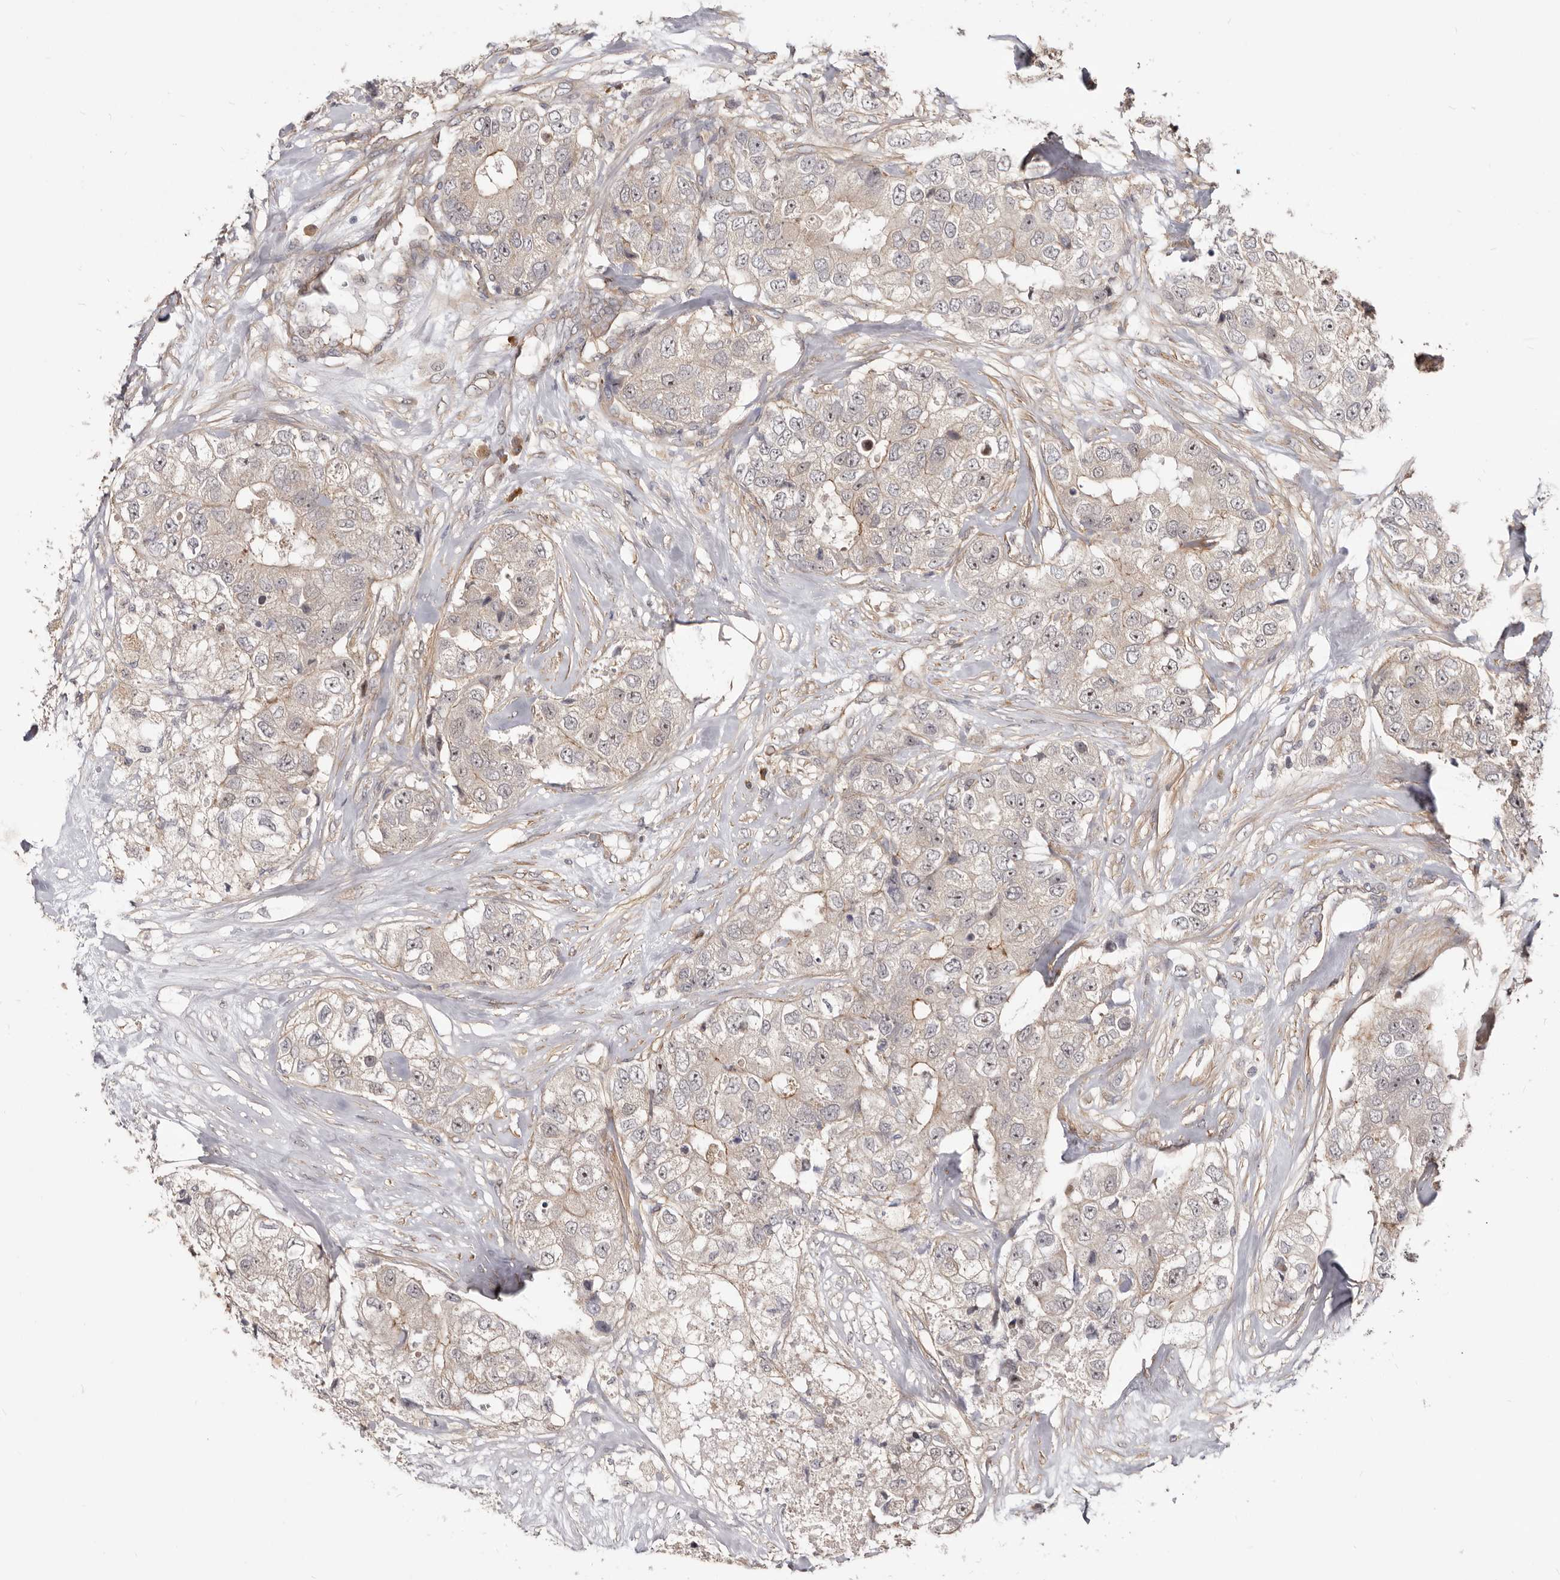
{"staining": {"intensity": "weak", "quantity": "<25%", "location": "cytoplasmic/membranous"}, "tissue": "breast cancer", "cell_type": "Tumor cells", "image_type": "cancer", "snomed": [{"axis": "morphology", "description": "Duct carcinoma"}, {"axis": "topography", "description": "Breast"}], "caption": "DAB immunohistochemical staining of breast cancer (infiltrating ductal carcinoma) exhibits no significant expression in tumor cells.", "gene": "GPATCH4", "patient": {"sex": "female", "age": 62}}